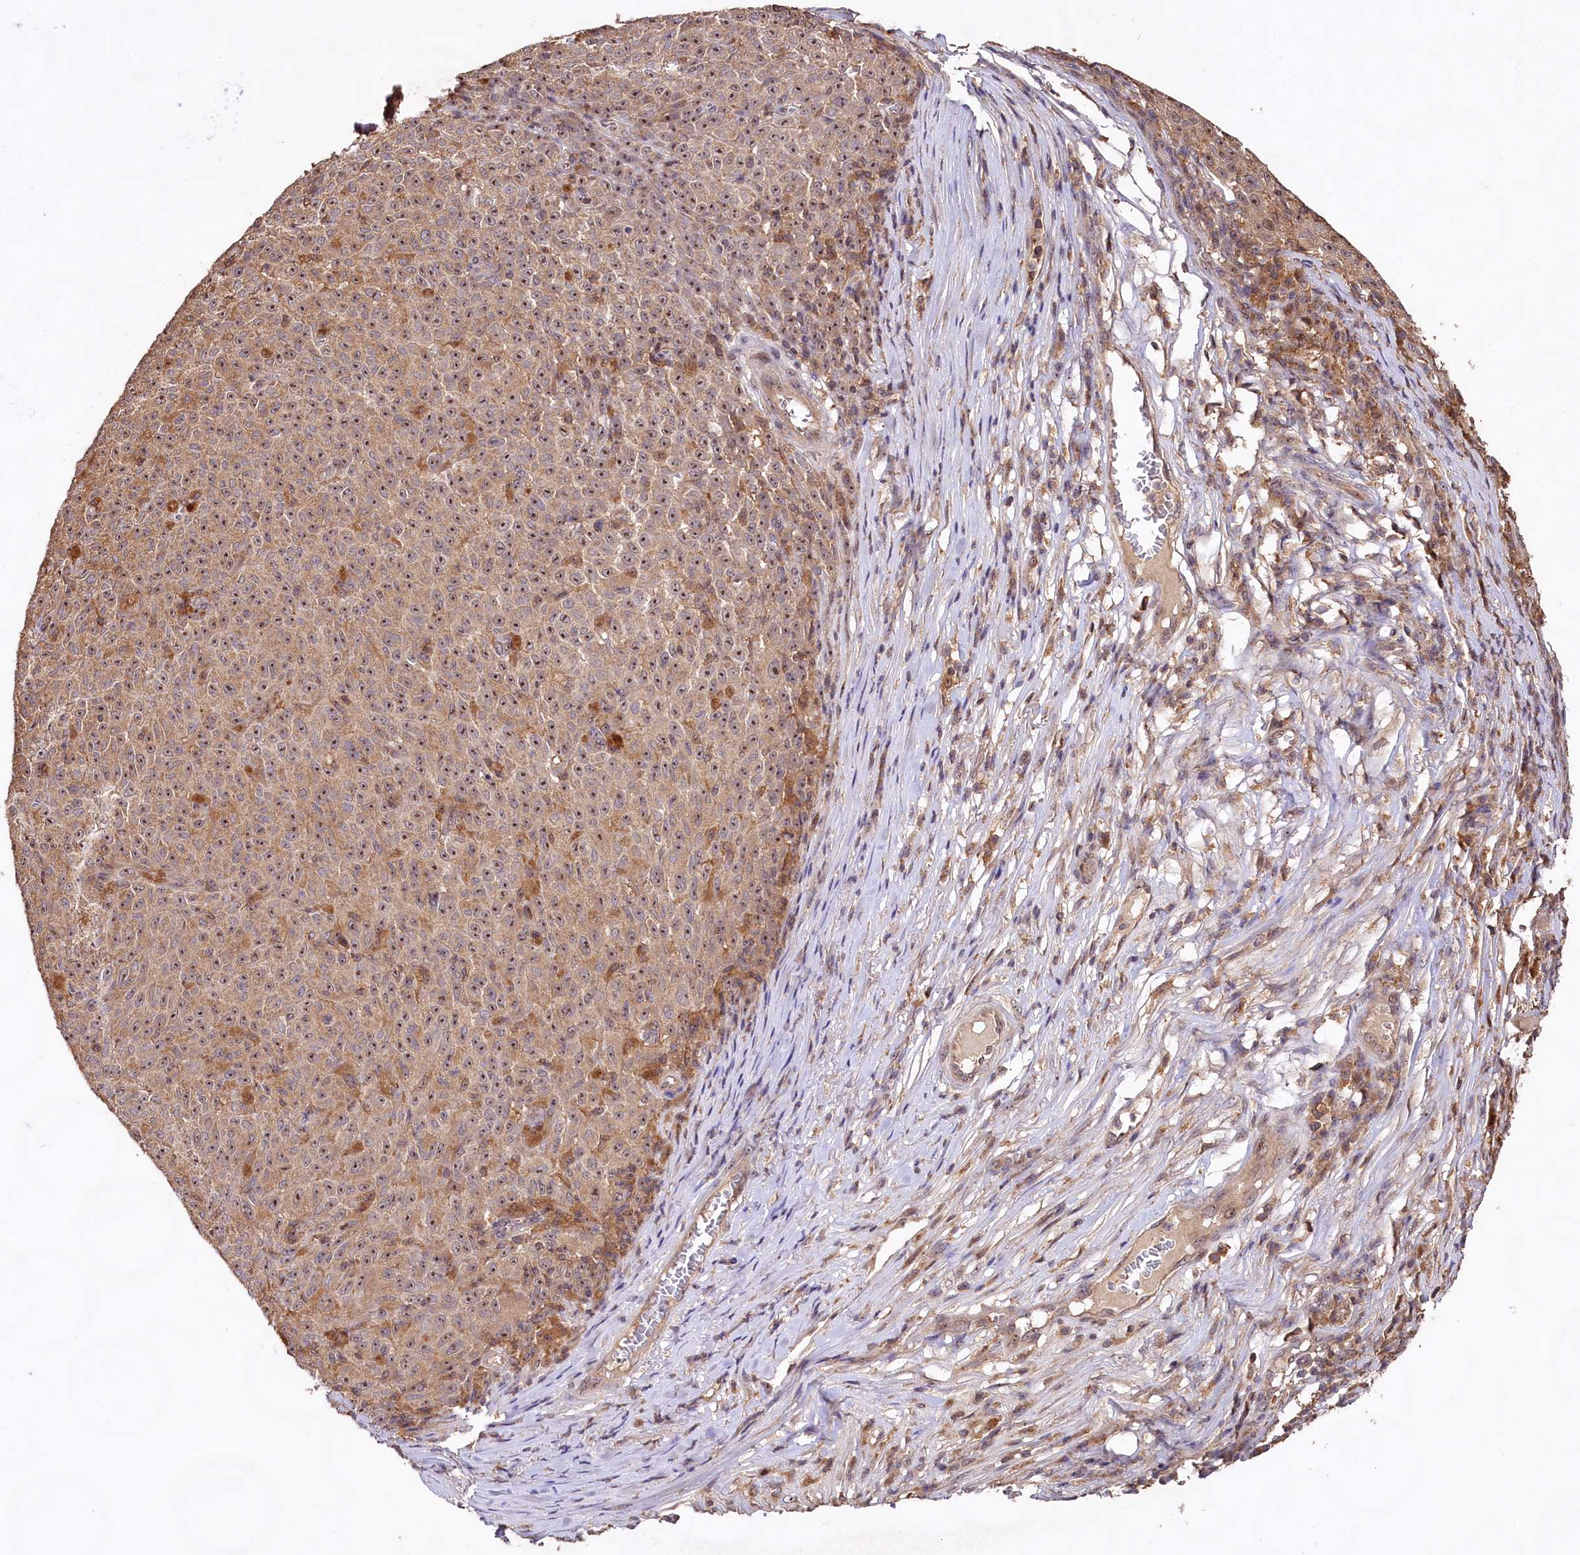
{"staining": {"intensity": "moderate", "quantity": ">75%", "location": "nuclear"}, "tissue": "melanoma", "cell_type": "Tumor cells", "image_type": "cancer", "snomed": [{"axis": "morphology", "description": "Malignant melanoma, NOS"}, {"axis": "topography", "description": "Skin"}], "caption": "High-magnification brightfield microscopy of malignant melanoma stained with DAB (3,3'-diaminobenzidine) (brown) and counterstained with hematoxylin (blue). tumor cells exhibit moderate nuclear staining is present in about>75% of cells.", "gene": "RRP8", "patient": {"sex": "female", "age": 82}}